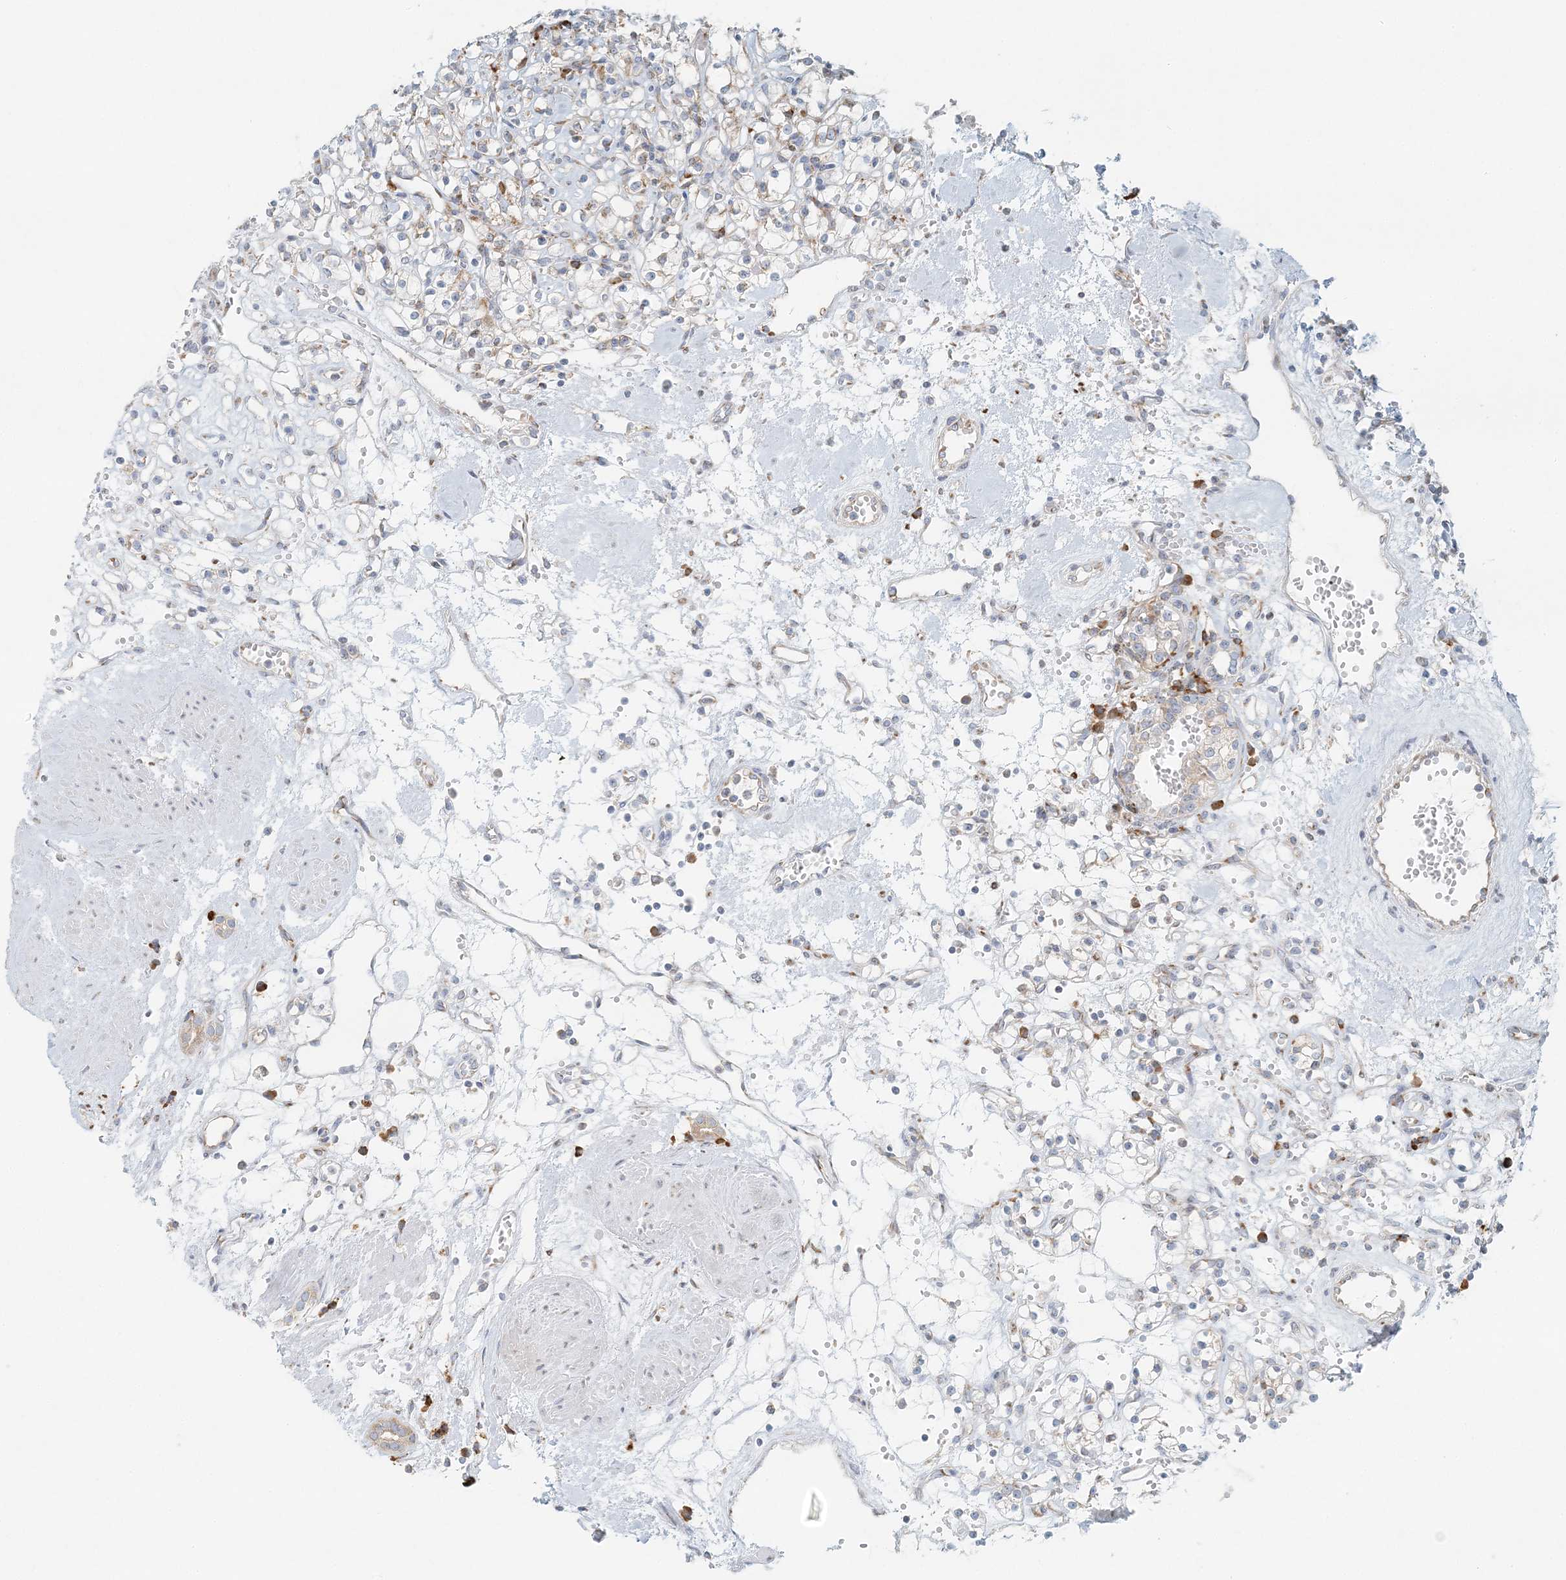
{"staining": {"intensity": "moderate", "quantity": "25%-75%", "location": "cytoplasmic/membranous"}, "tissue": "renal cancer", "cell_type": "Tumor cells", "image_type": "cancer", "snomed": [{"axis": "morphology", "description": "Adenocarcinoma, NOS"}, {"axis": "topography", "description": "Kidney"}], "caption": "Protein expression analysis of human renal adenocarcinoma reveals moderate cytoplasmic/membranous staining in approximately 25%-75% of tumor cells. Immunohistochemistry stains the protein in brown and the nuclei are stained blue.", "gene": "STK11IP", "patient": {"sex": "female", "age": 59}}